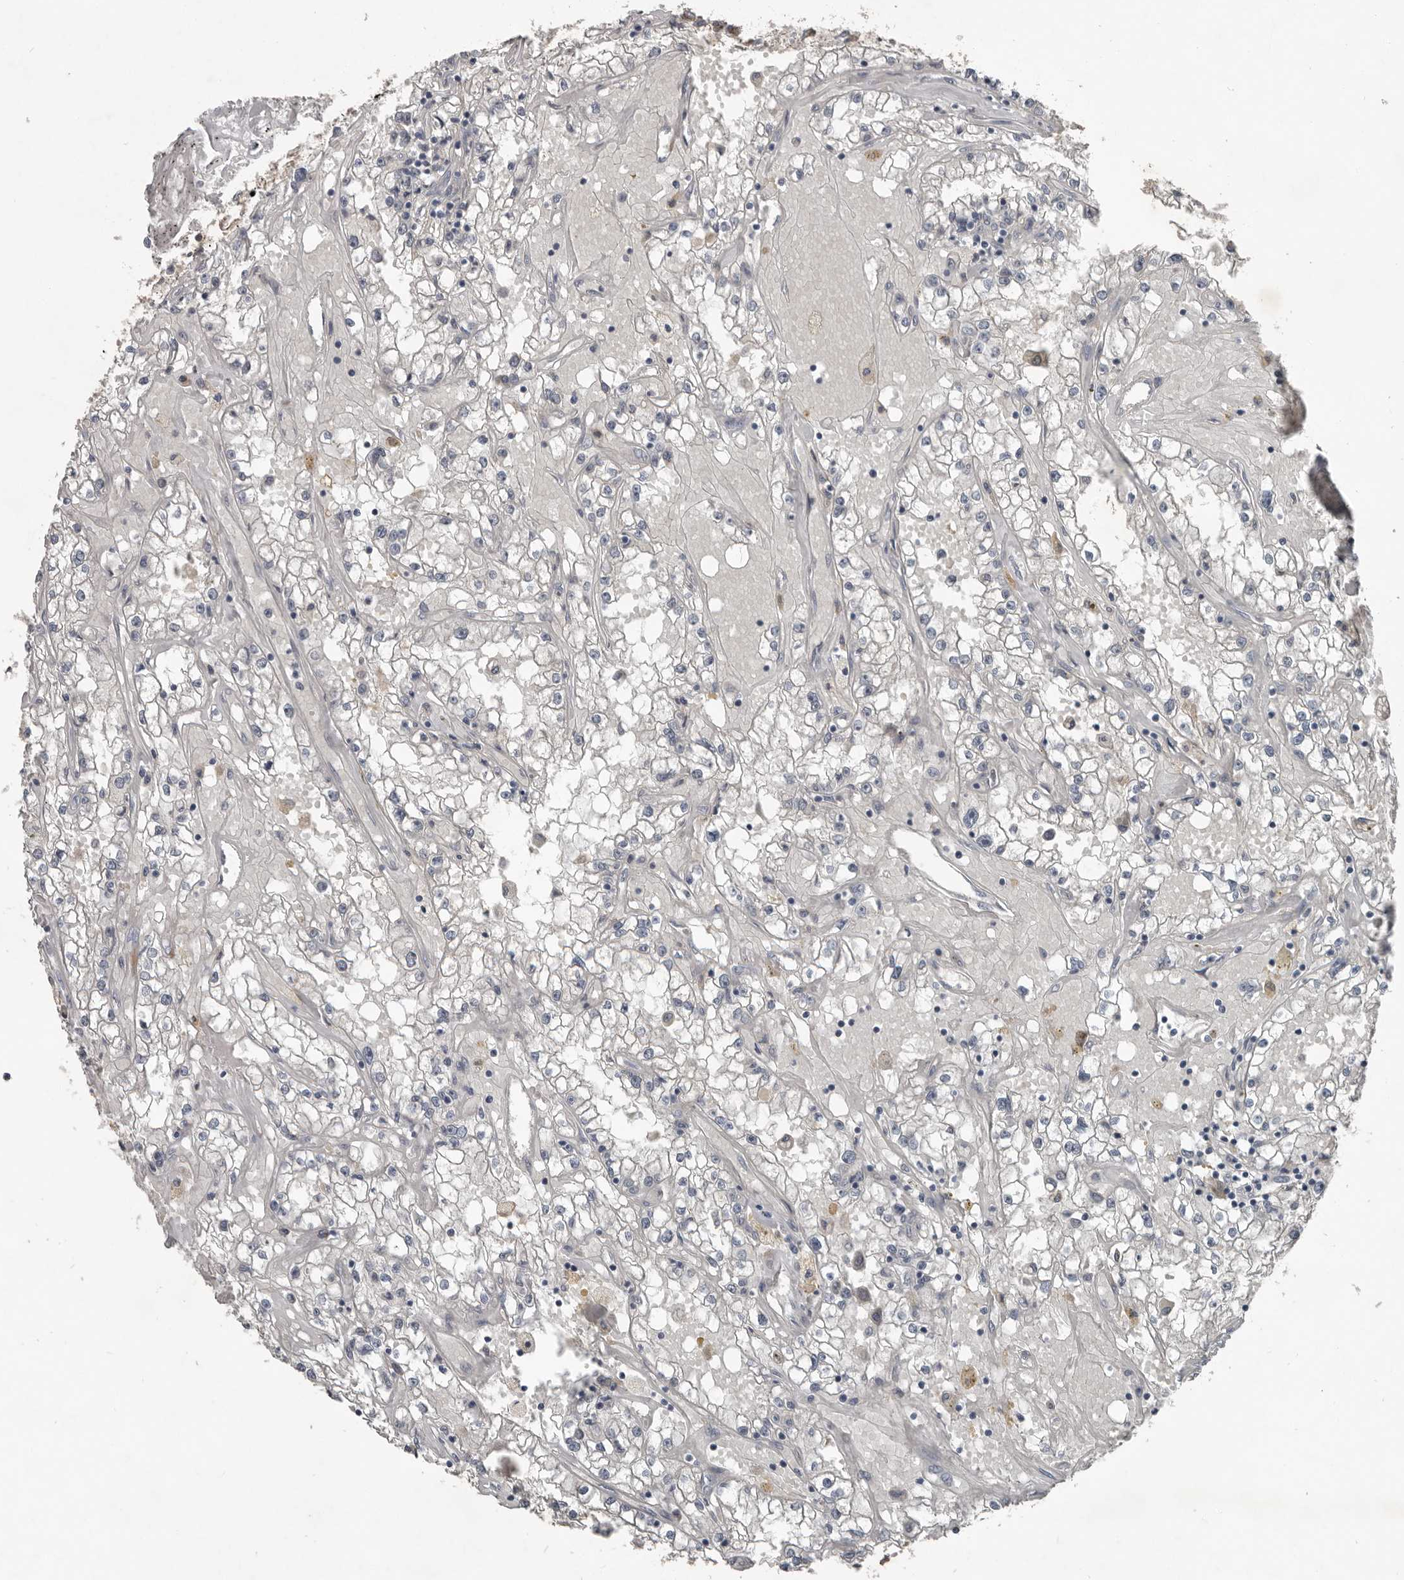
{"staining": {"intensity": "negative", "quantity": "none", "location": "none"}, "tissue": "renal cancer", "cell_type": "Tumor cells", "image_type": "cancer", "snomed": [{"axis": "morphology", "description": "Adenocarcinoma, NOS"}, {"axis": "topography", "description": "Kidney"}], "caption": "Tumor cells show no significant protein positivity in renal adenocarcinoma. (IHC, brightfield microscopy, high magnification).", "gene": "C1orf216", "patient": {"sex": "male", "age": 56}}